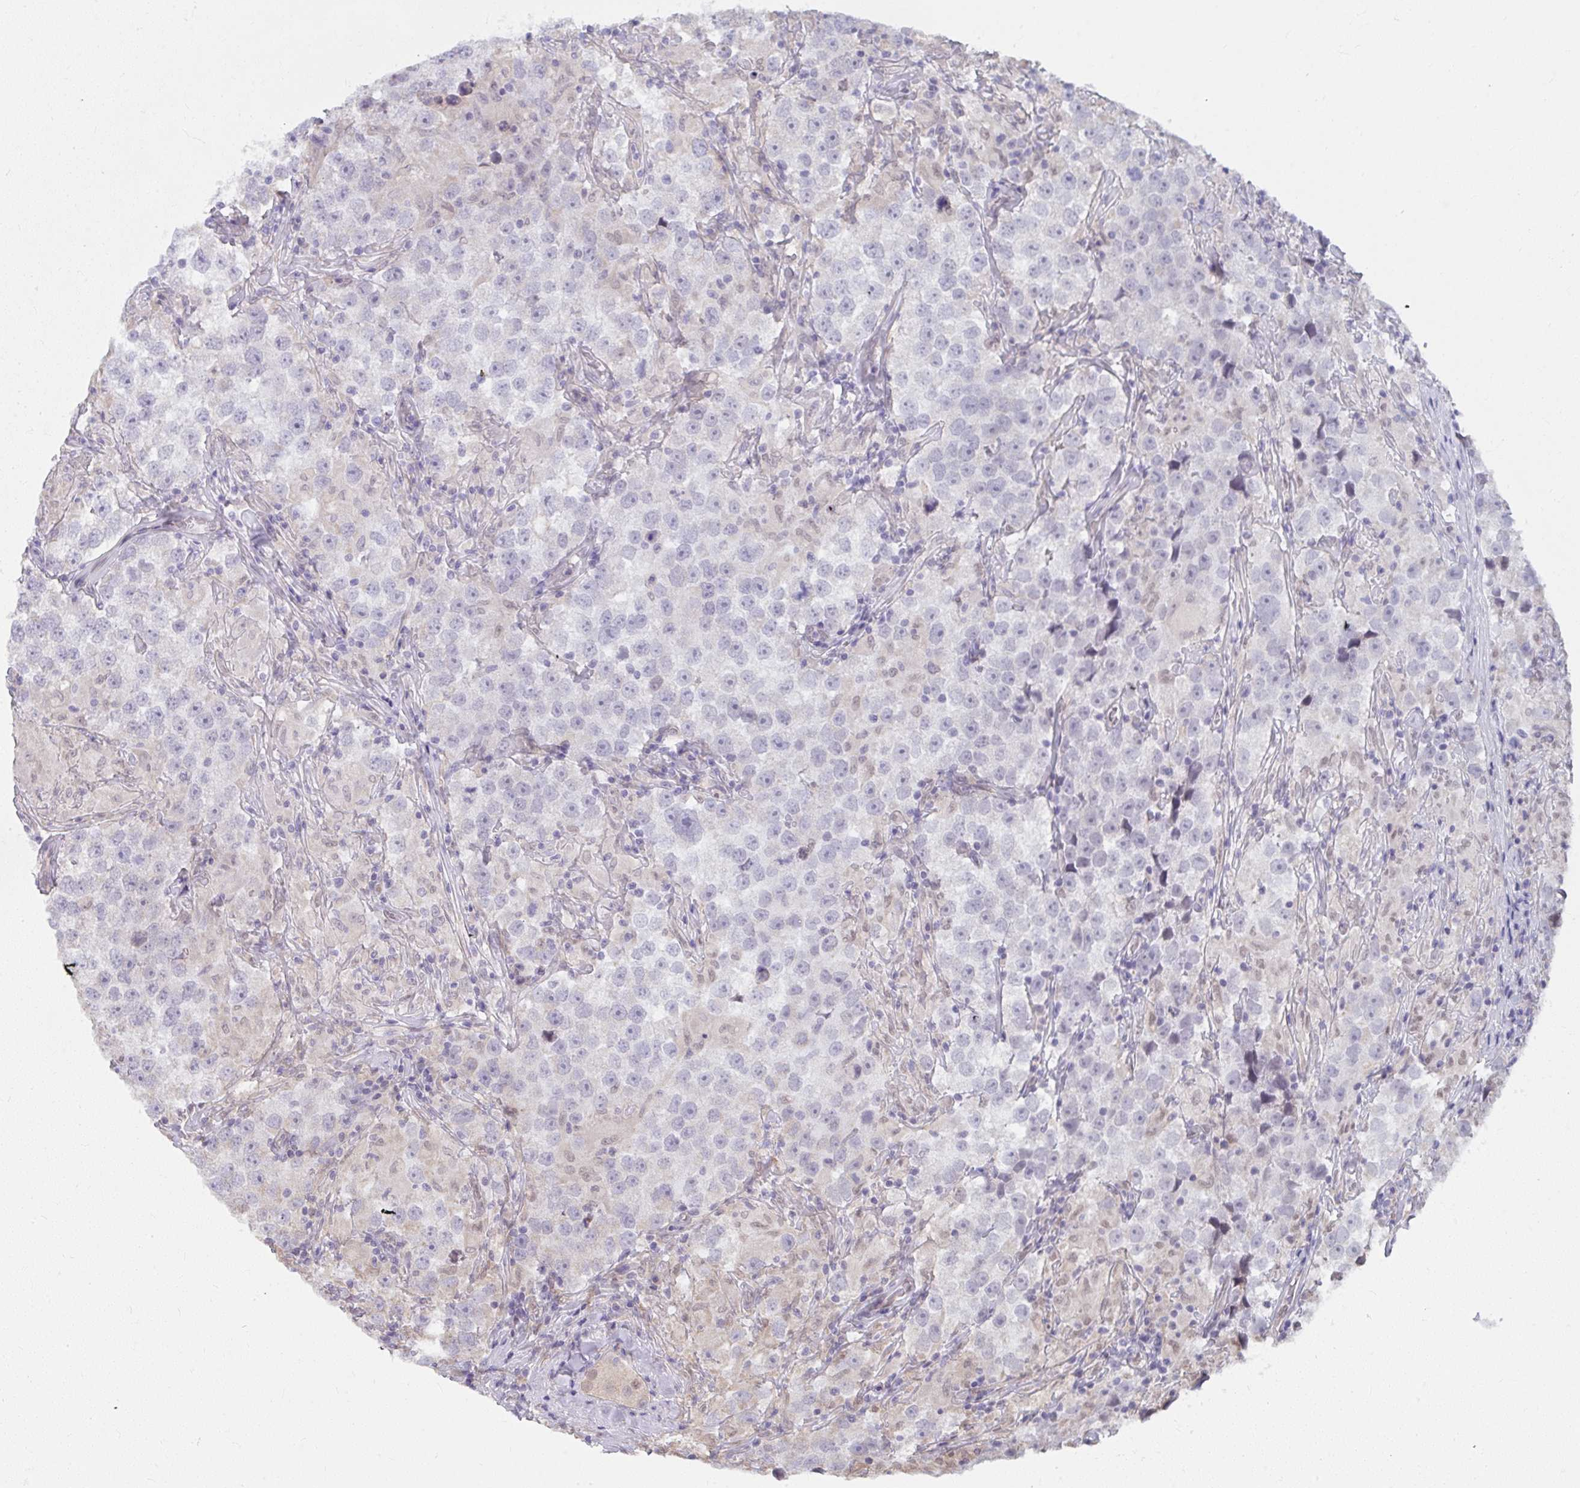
{"staining": {"intensity": "negative", "quantity": "none", "location": "none"}, "tissue": "testis cancer", "cell_type": "Tumor cells", "image_type": "cancer", "snomed": [{"axis": "morphology", "description": "Seminoma, NOS"}, {"axis": "topography", "description": "Testis"}], "caption": "Immunohistochemistry histopathology image of human testis cancer (seminoma) stained for a protein (brown), which demonstrates no positivity in tumor cells.", "gene": "NMNAT1", "patient": {"sex": "male", "age": 46}}